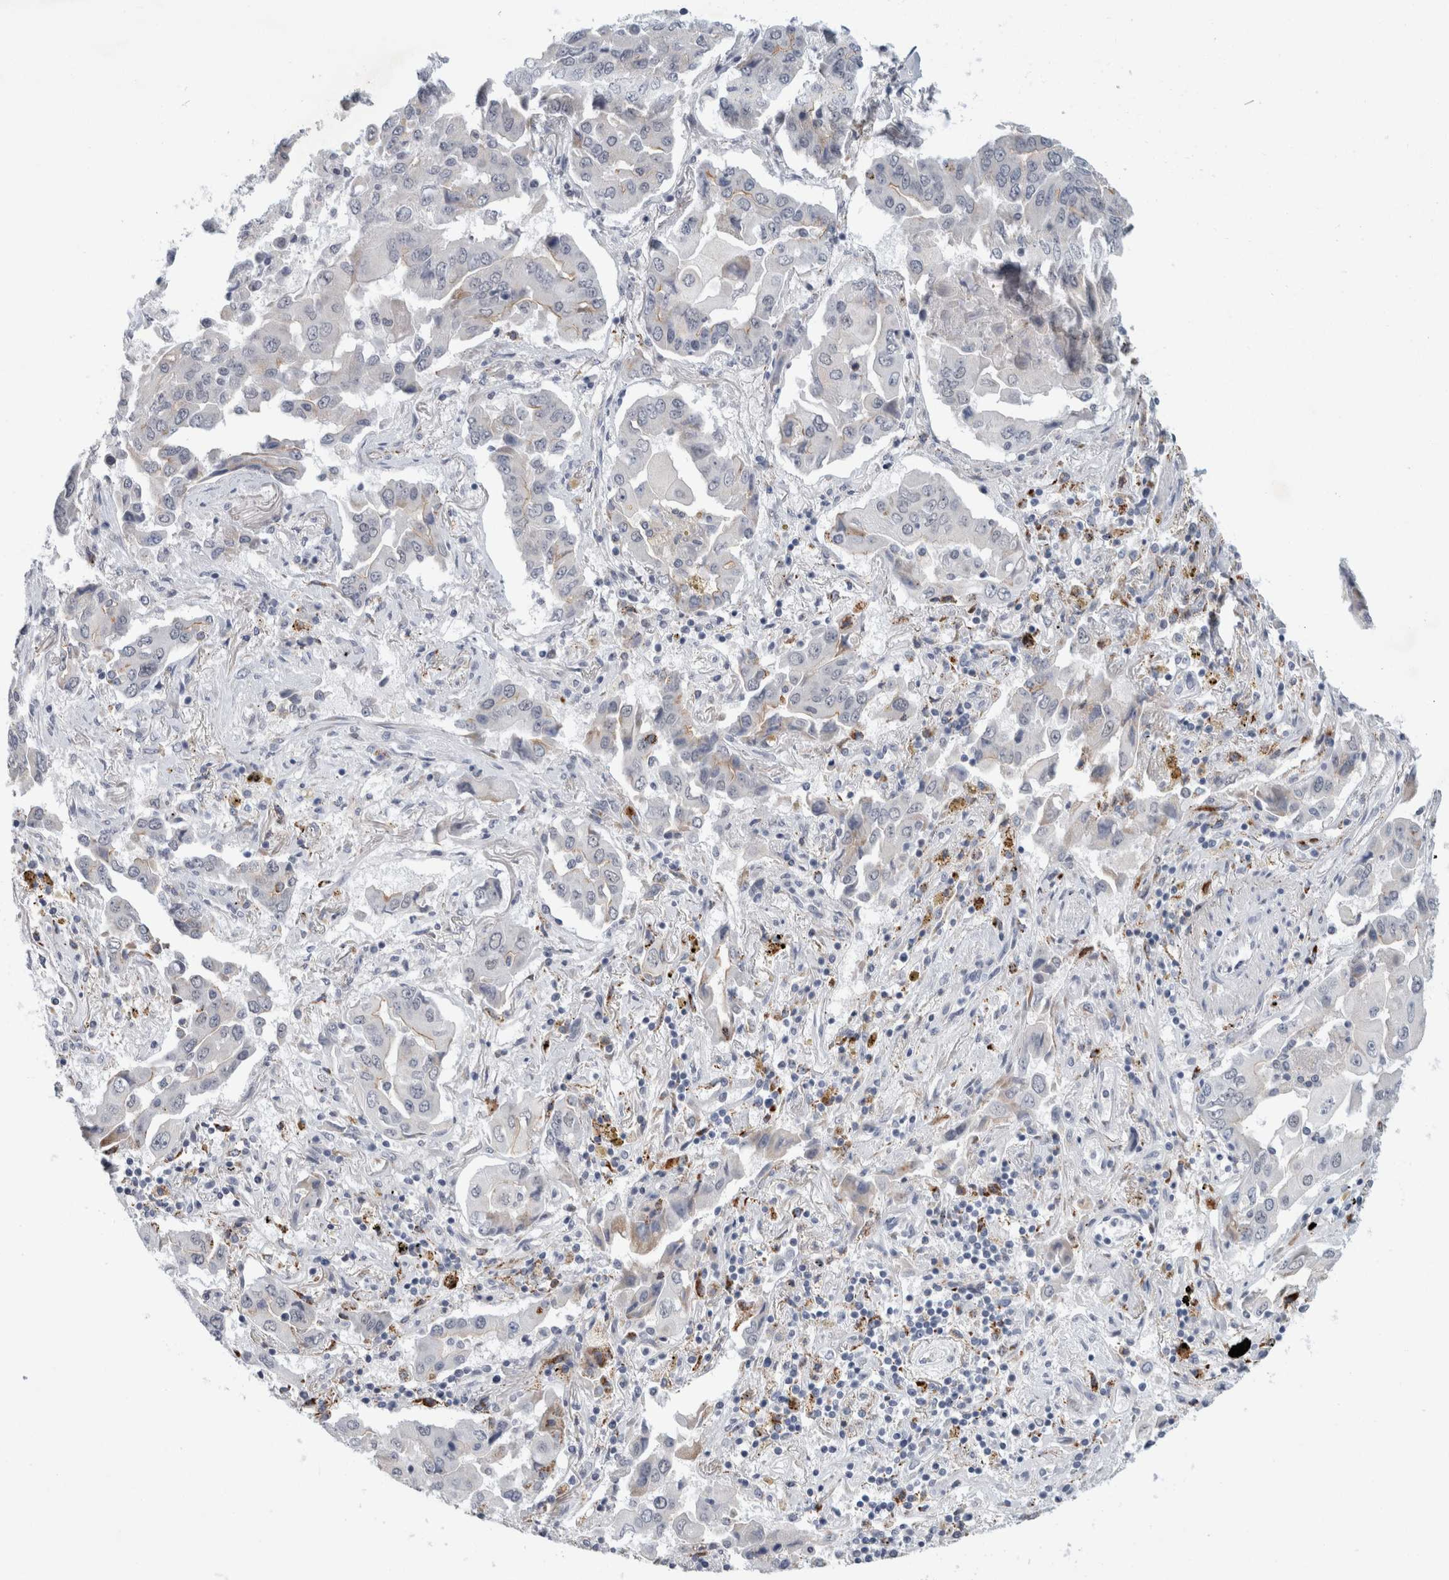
{"staining": {"intensity": "negative", "quantity": "none", "location": "none"}, "tissue": "lung cancer", "cell_type": "Tumor cells", "image_type": "cancer", "snomed": [{"axis": "morphology", "description": "Adenocarcinoma, NOS"}, {"axis": "topography", "description": "Lung"}], "caption": "The micrograph exhibits no staining of tumor cells in lung cancer. (Stains: DAB (3,3'-diaminobenzidine) immunohistochemistry with hematoxylin counter stain, Microscopy: brightfield microscopy at high magnification).", "gene": "NIPA1", "patient": {"sex": "female", "age": 65}}